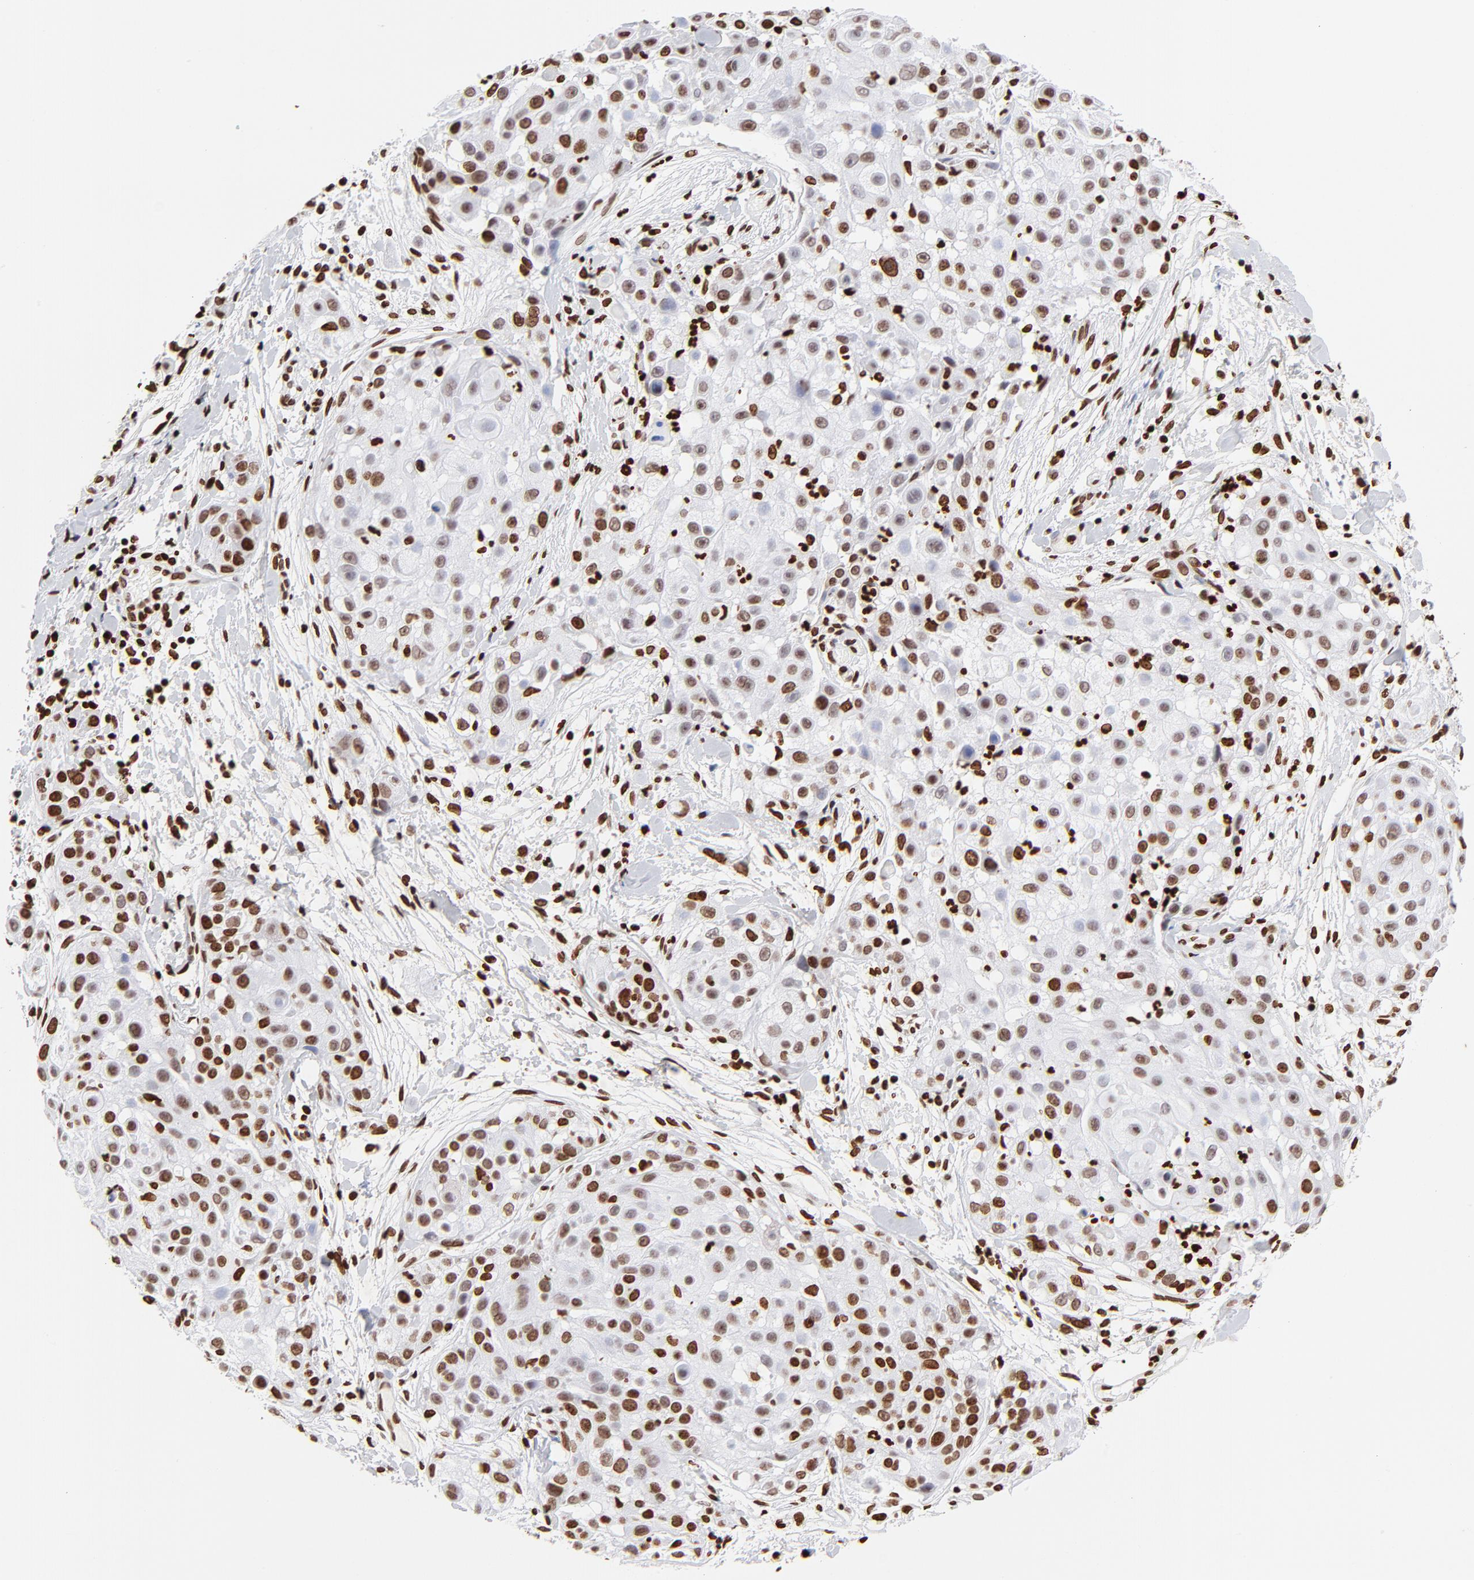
{"staining": {"intensity": "strong", "quantity": ">75%", "location": "nuclear"}, "tissue": "skin cancer", "cell_type": "Tumor cells", "image_type": "cancer", "snomed": [{"axis": "morphology", "description": "Squamous cell carcinoma, NOS"}, {"axis": "topography", "description": "Skin"}], "caption": "Approximately >75% of tumor cells in human skin cancer demonstrate strong nuclear protein staining as visualized by brown immunohistochemical staining.", "gene": "FBH1", "patient": {"sex": "female", "age": 57}}